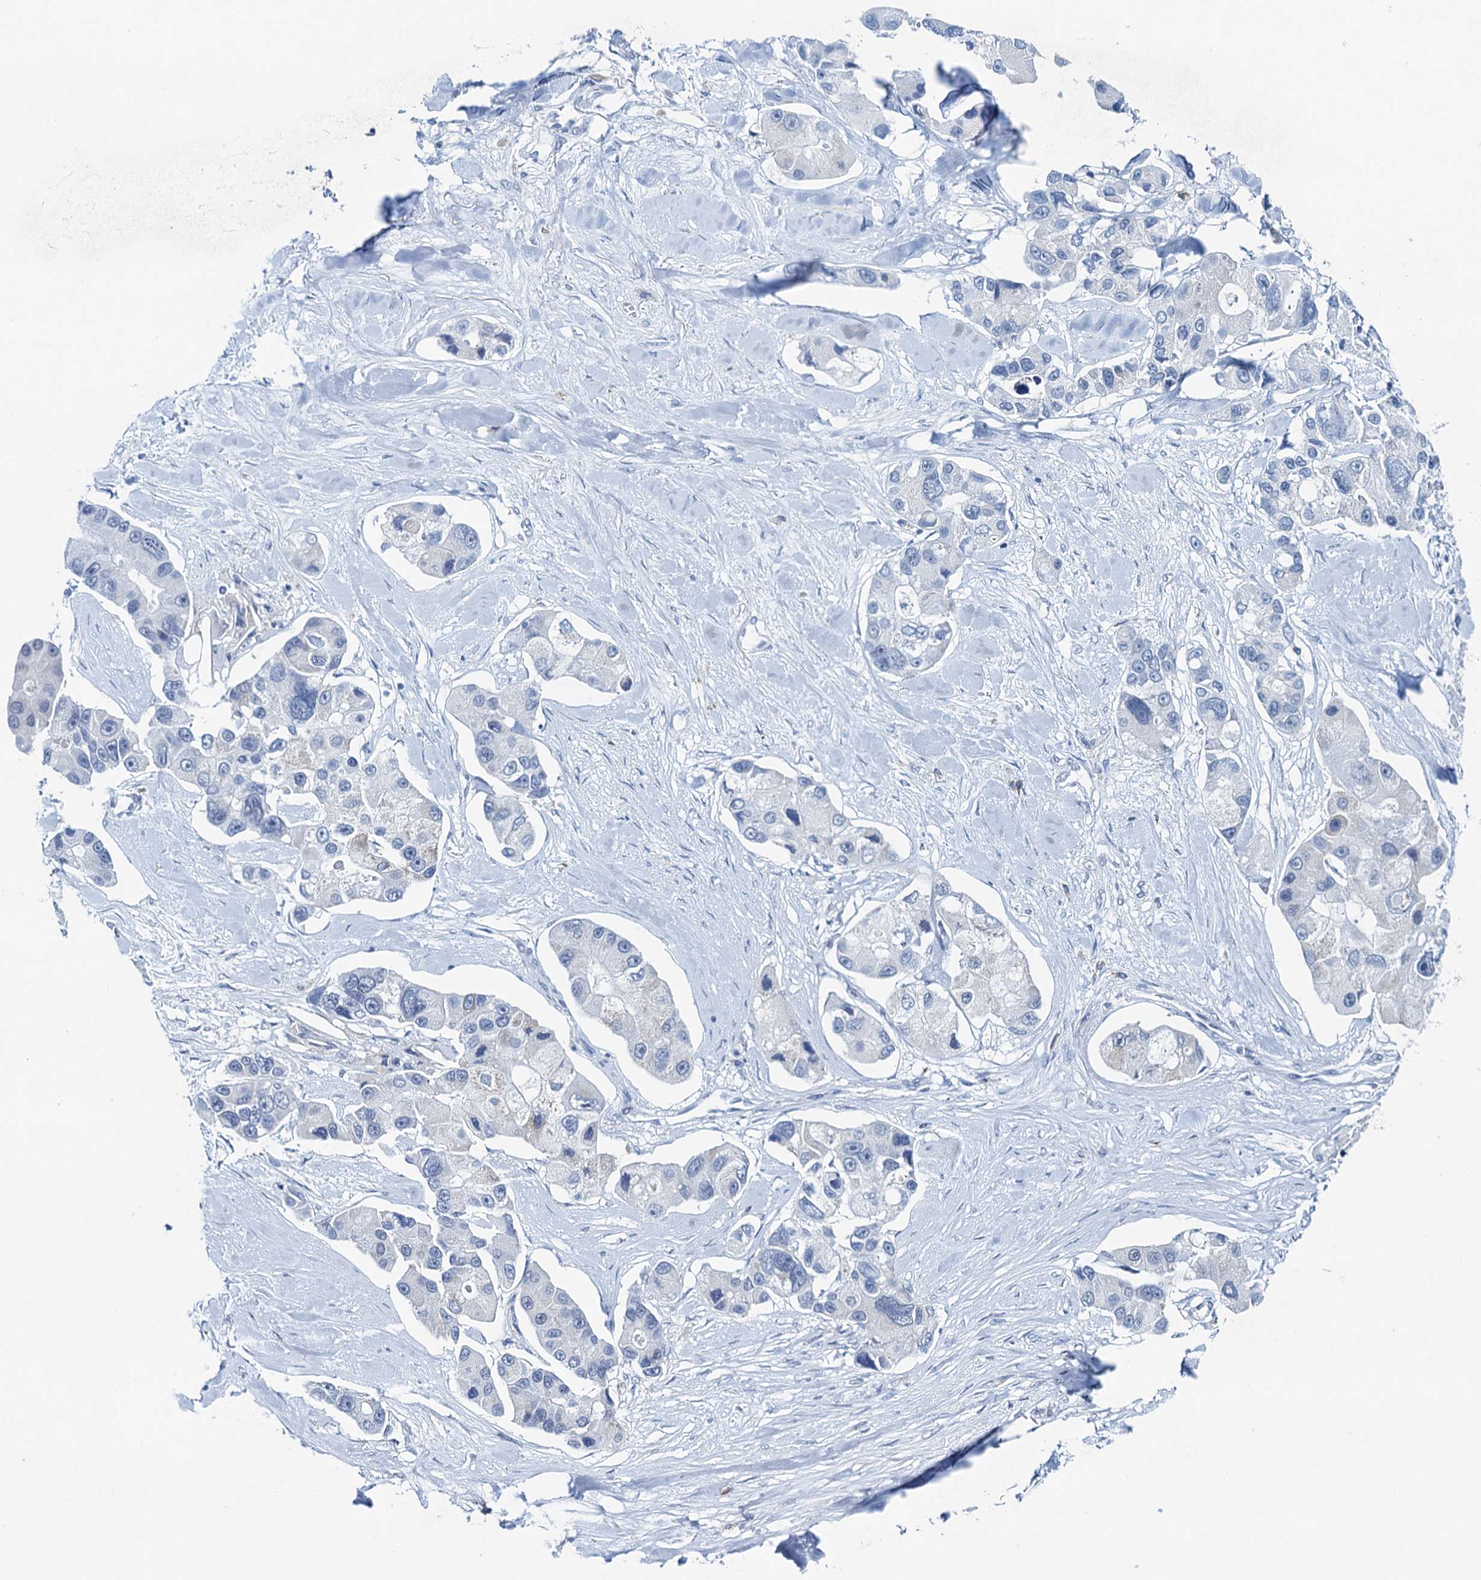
{"staining": {"intensity": "negative", "quantity": "none", "location": "none"}, "tissue": "lung cancer", "cell_type": "Tumor cells", "image_type": "cancer", "snomed": [{"axis": "morphology", "description": "Adenocarcinoma, NOS"}, {"axis": "topography", "description": "Lung"}], "caption": "This micrograph is of lung cancer (adenocarcinoma) stained with immunohistochemistry (IHC) to label a protein in brown with the nuclei are counter-stained blue. There is no expression in tumor cells.", "gene": "HAPSTR1", "patient": {"sex": "female", "age": 54}}